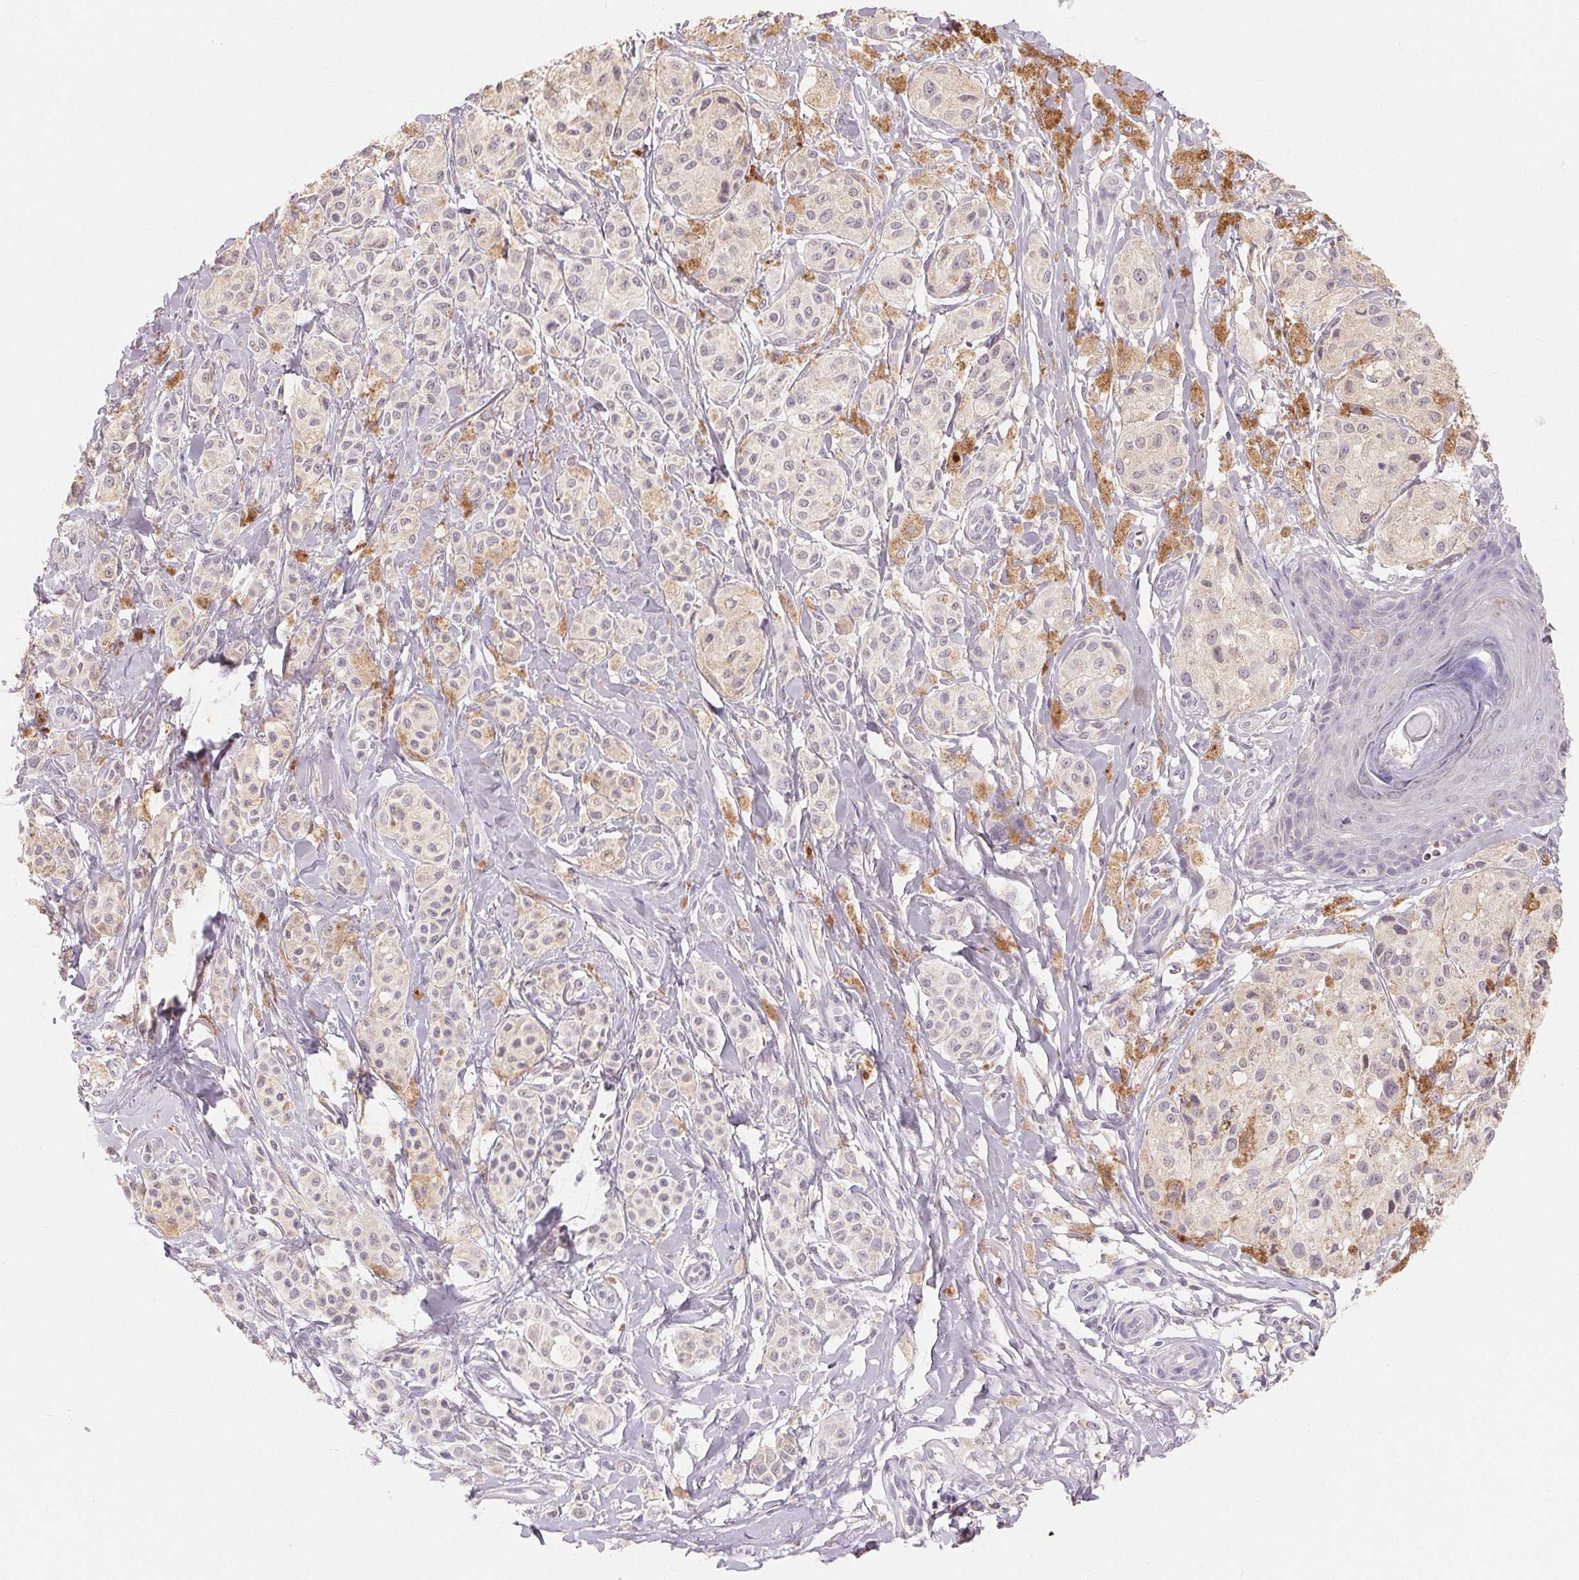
{"staining": {"intensity": "weak", "quantity": "<25%", "location": "cytoplasmic/membranous"}, "tissue": "melanoma", "cell_type": "Tumor cells", "image_type": "cancer", "snomed": [{"axis": "morphology", "description": "Malignant melanoma, NOS"}, {"axis": "topography", "description": "Skin"}], "caption": "A micrograph of malignant melanoma stained for a protein reveals no brown staining in tumor cells.", "gene": "MAP7D2", "patient": {"sex": "female", "age": 80}}